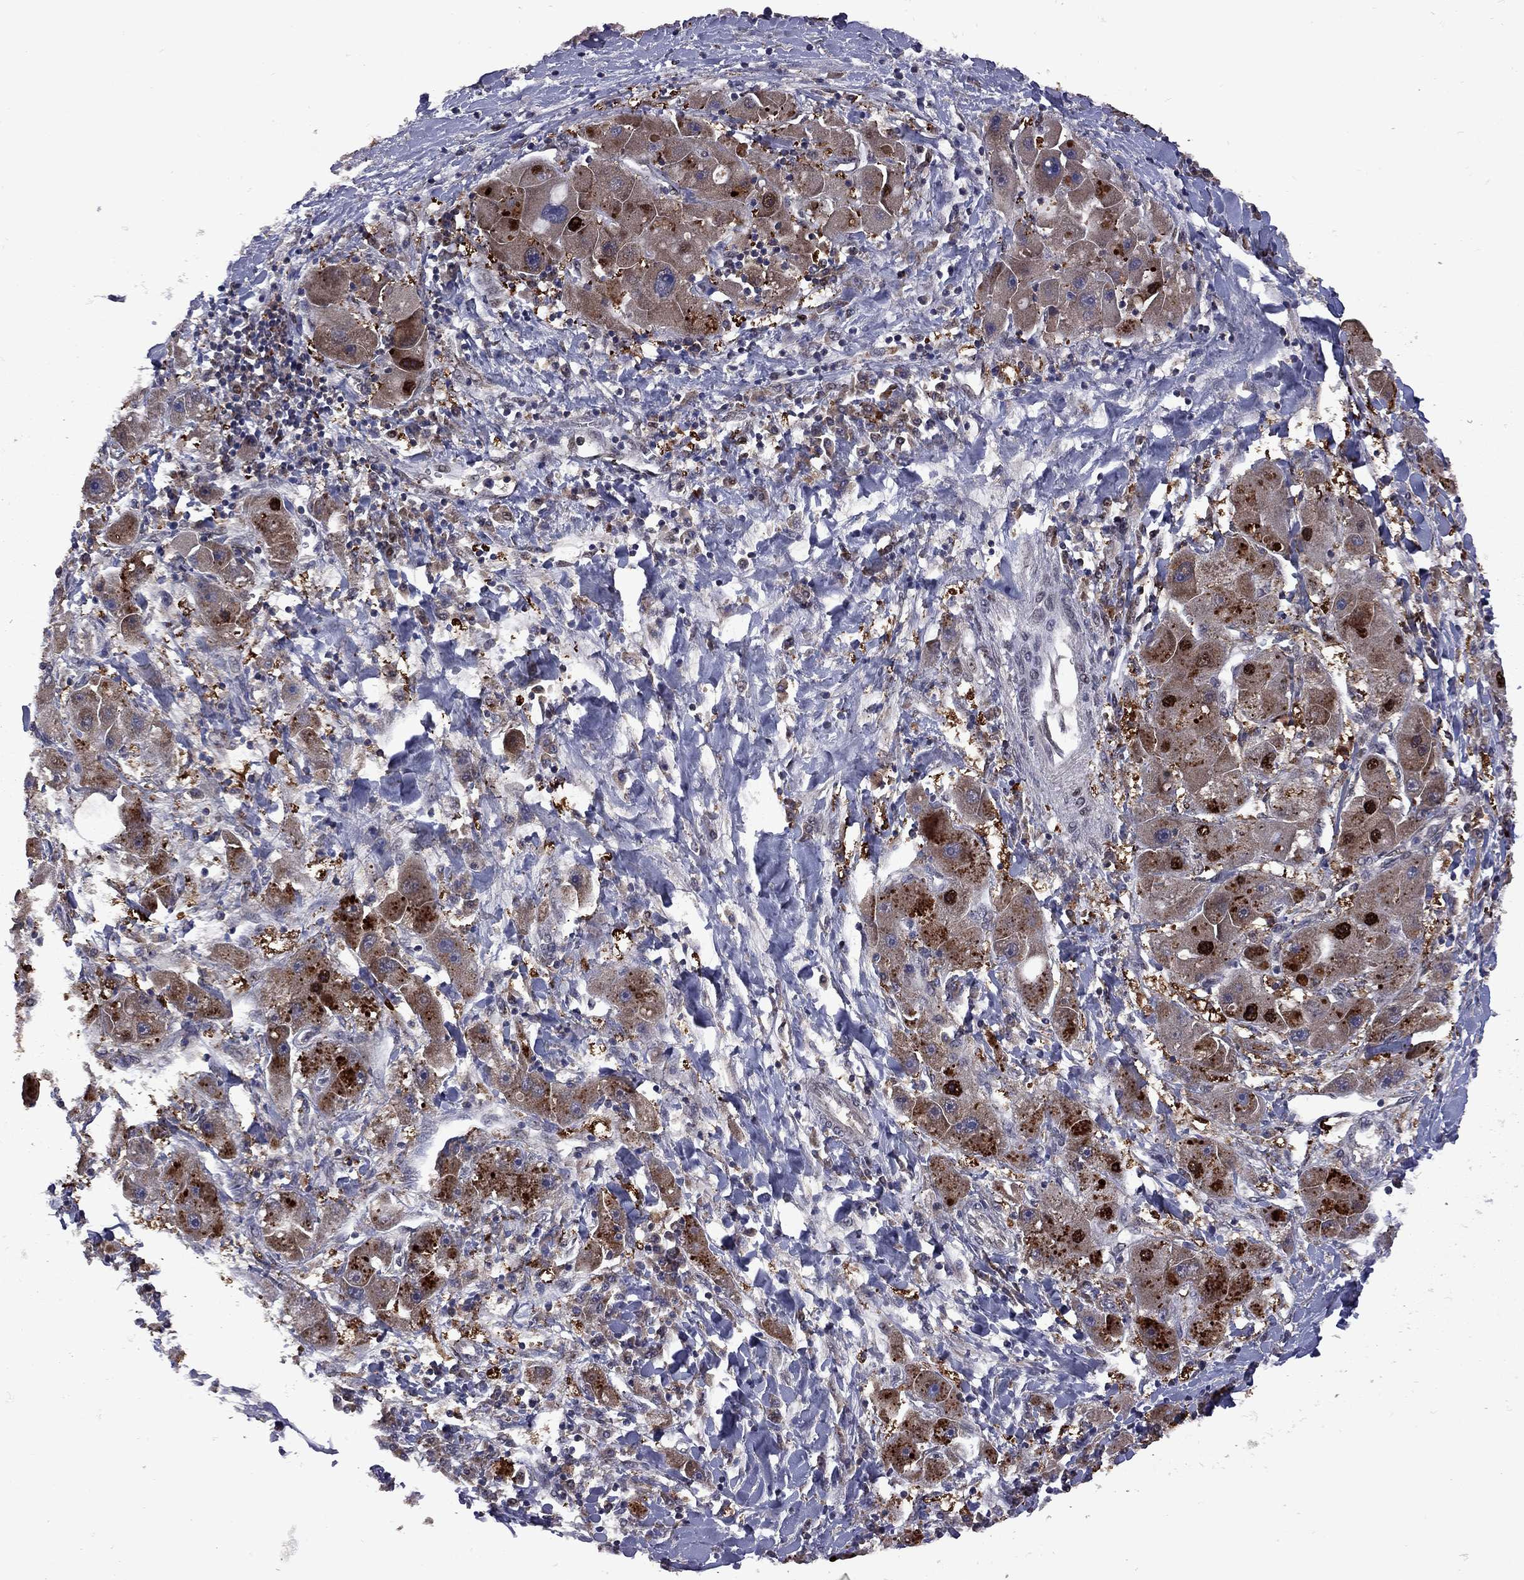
{"staining": {"intensity": "strong", "quantity": "<25%", "location": "cytoplasmic/membranous,nuclear"}, "tissue": "liver cancer", "cell_type": "Tumor cells", "image_type": "cancer", "snomed": [{"axis": "morphology", "description": "Carcinoma, Hepatocellular, NOS"}, {"axis": "topography", "description": "Liver"}], "caption": "Hepatocellular carcinoma (liver) stained with a brown dye shows strong cytoplasmic/membranous and nuclear positive staining in approximately <25% of tumor cells.", "gene": "IPP", "patient": {"sex": "male", "age": 24}}